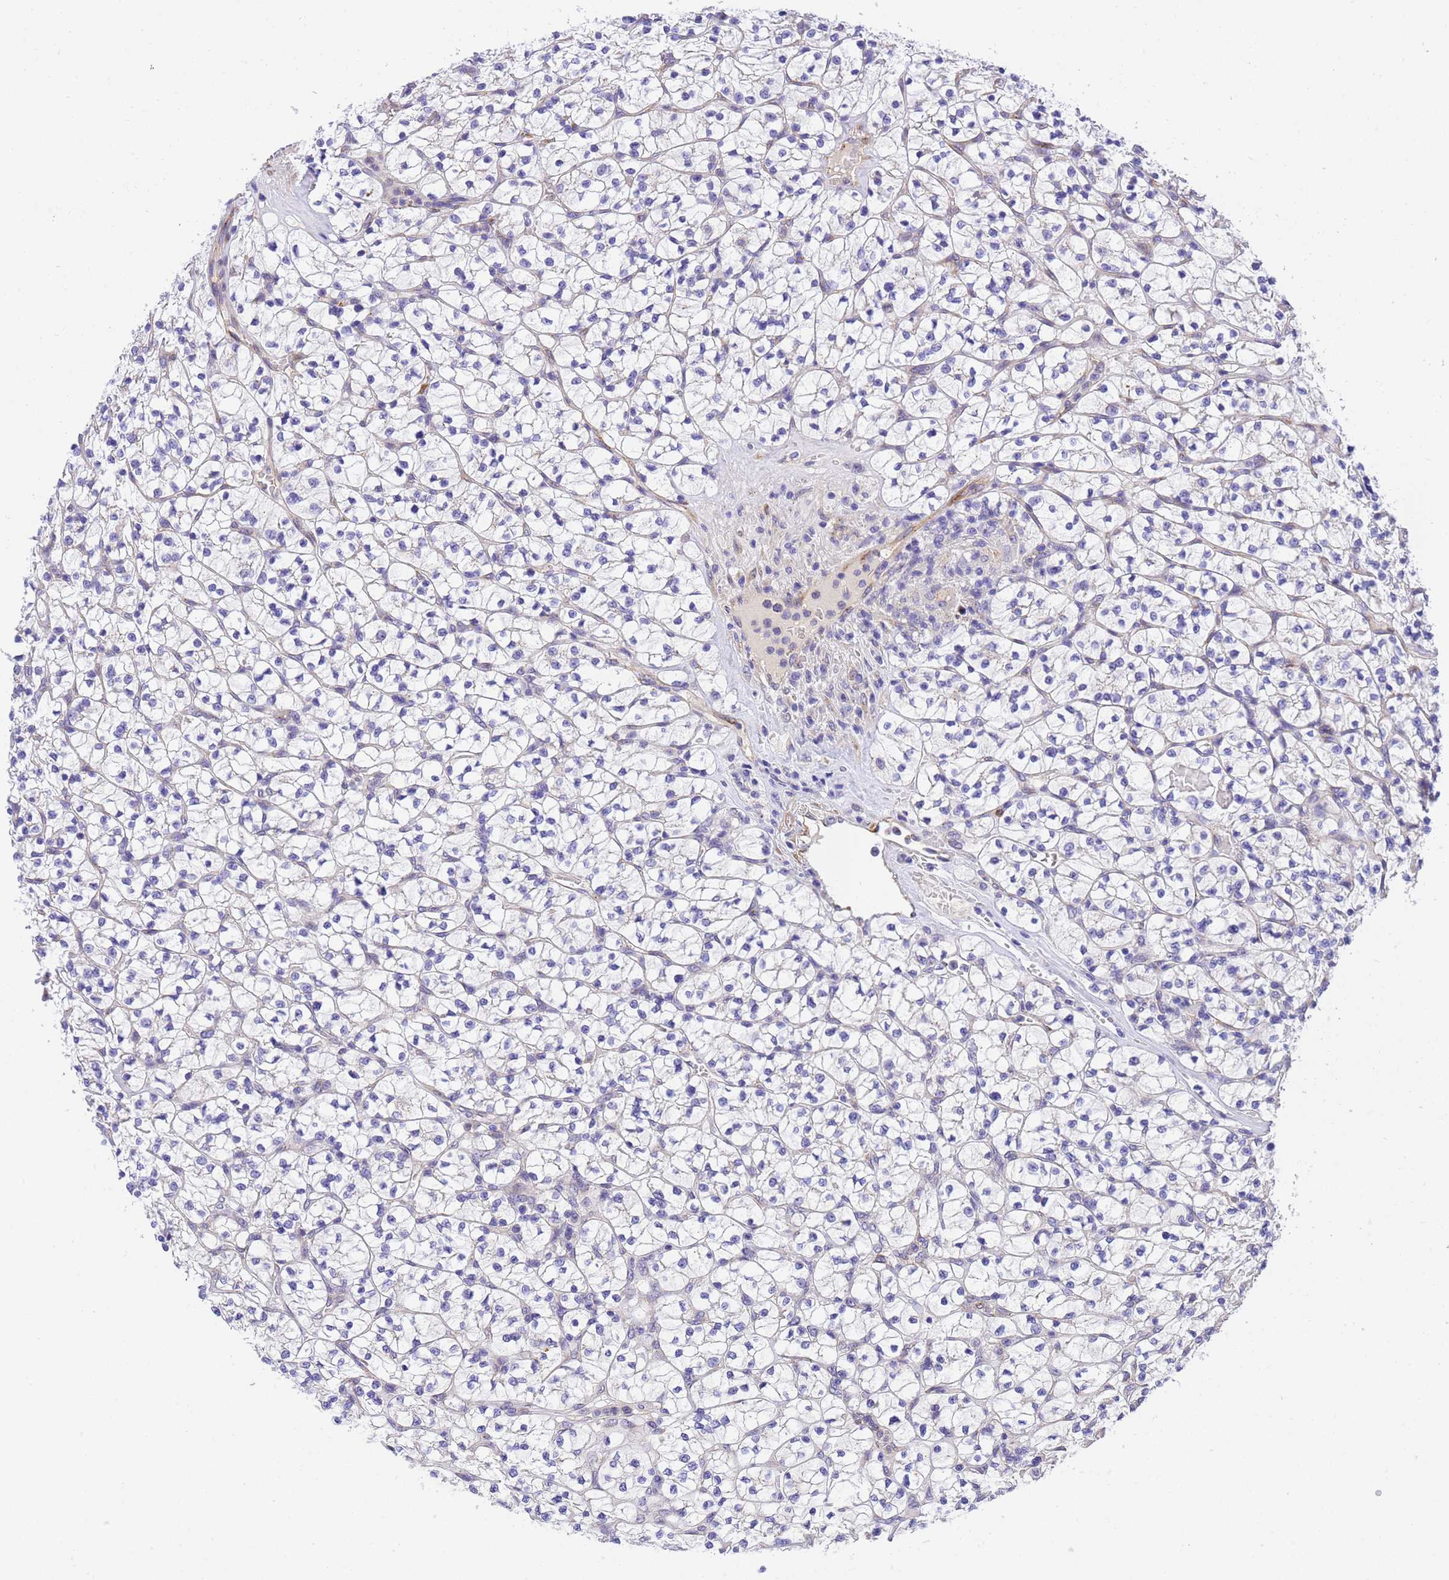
{"staining": {"intensity": "negative", "quantity": "none", "location": "none"}, "tissue": "renal cancer", "cell_type": "Tumor cells", "image_type": "cancer", "snomed": [{"axis": "morphology", "description": "Adenocarcinoma, NOS"}, {"axis": "topography", "description": "Kidney"}], "caption": "Renal cancer stained for a protein using IHC reveals no expression tumor cells.", "gene": "RHBDD3", "patient": {"sex": "female", "age": 64}}